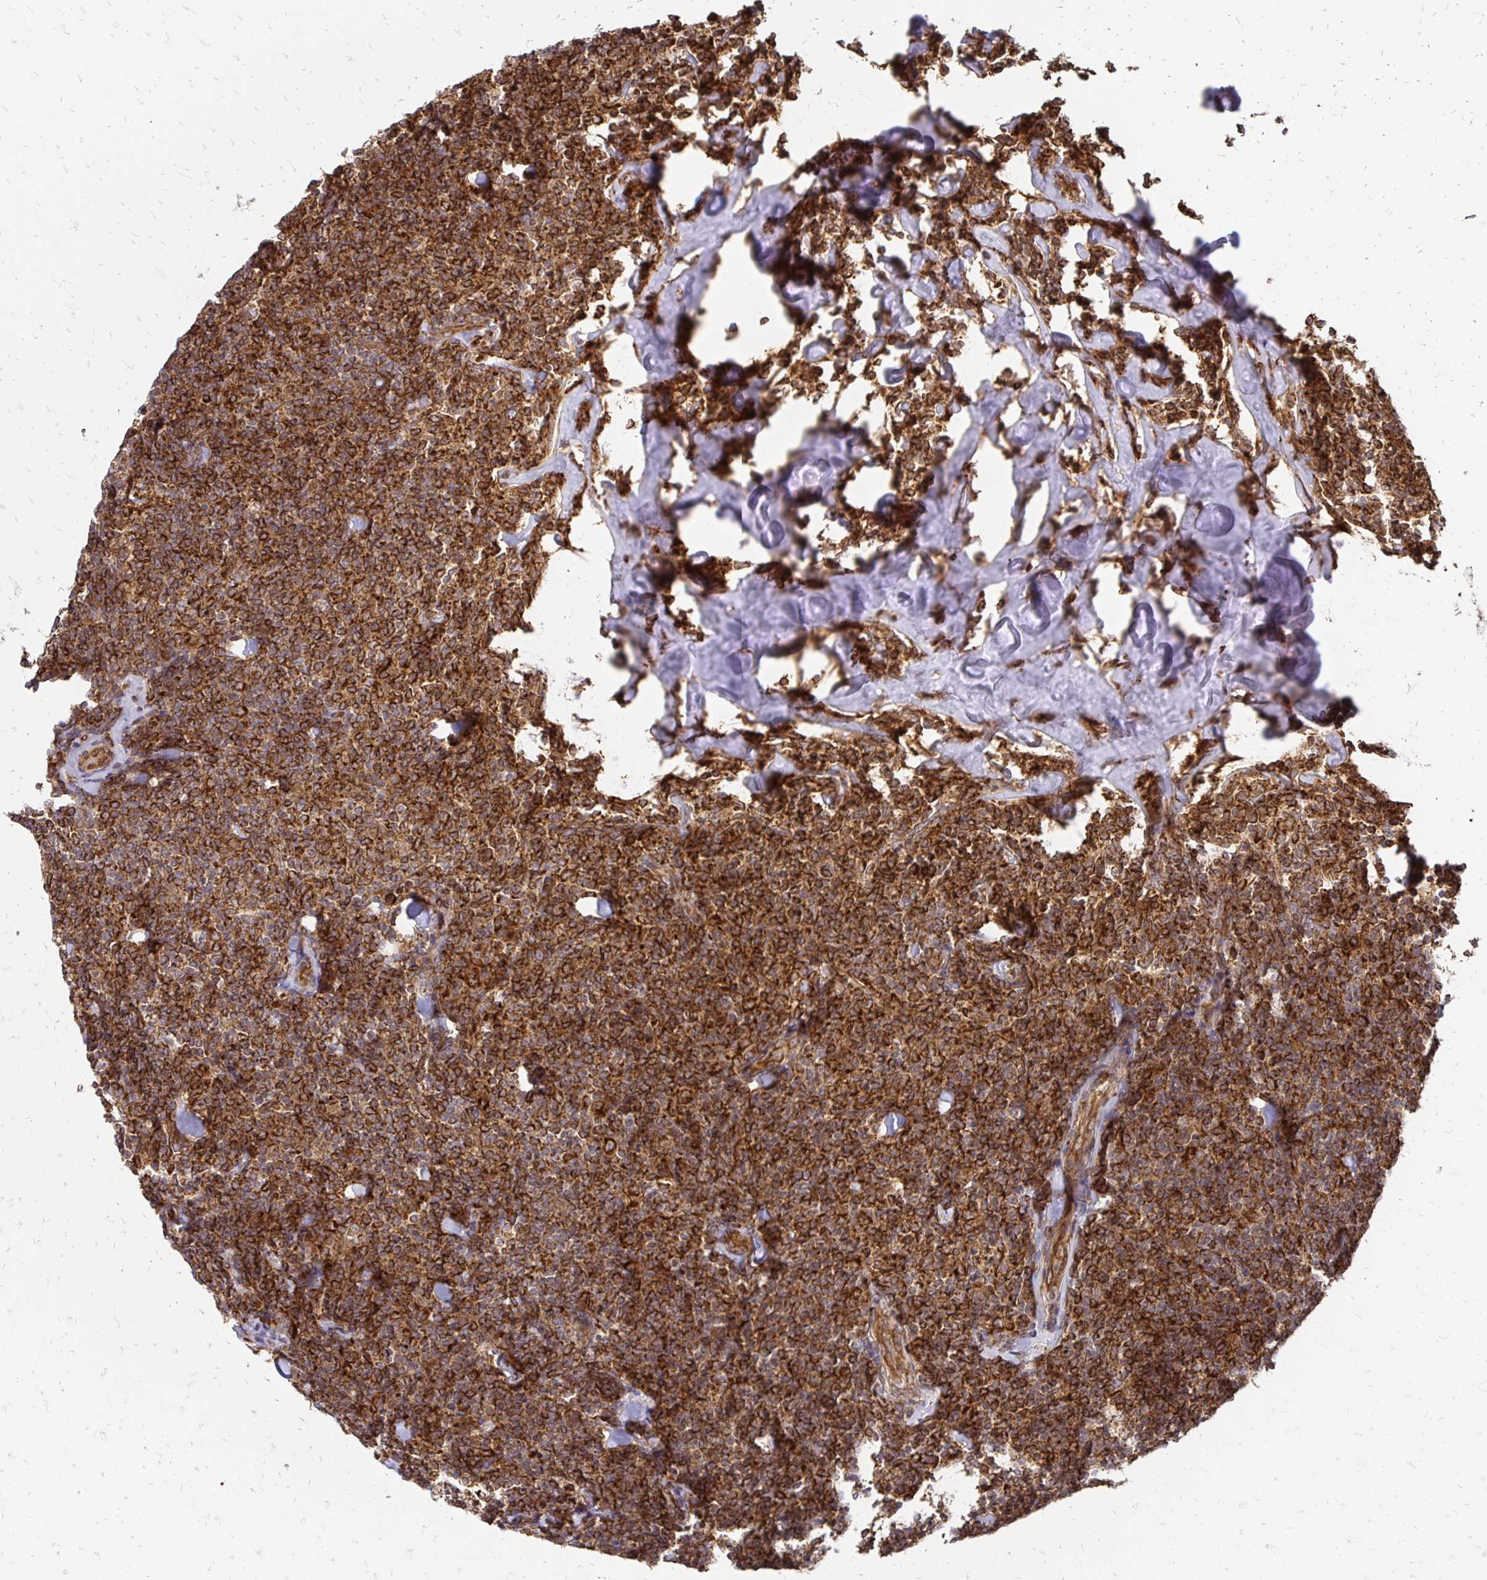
{"staining": {"intensity": "strong", "quantity": ">75%", "location": "cytoplasmic/membranous"}, "tissue": "lymphoma", "cell_type": "Tumor cells", "image_type": "cancer", "snomed": [{"axis": "morphology", "description": "Malignant lymphoma, non-Hodgkin's type, Low grade"}, {"axis": "topography", "description": "Lymph node"}], "caption": "High-magnification brightfield microscopy of malignant lymphoma, non-Hodgkin's type (low-grade) stained with DAB (brown) and counterstained with hematoxylin (blue). tumor cells exhibit strong cytoplasmic/membranous staining is appreciated in about>75% of cells.", "gene": "ZW10", "patient": {"sex": "female", "age": 56}}